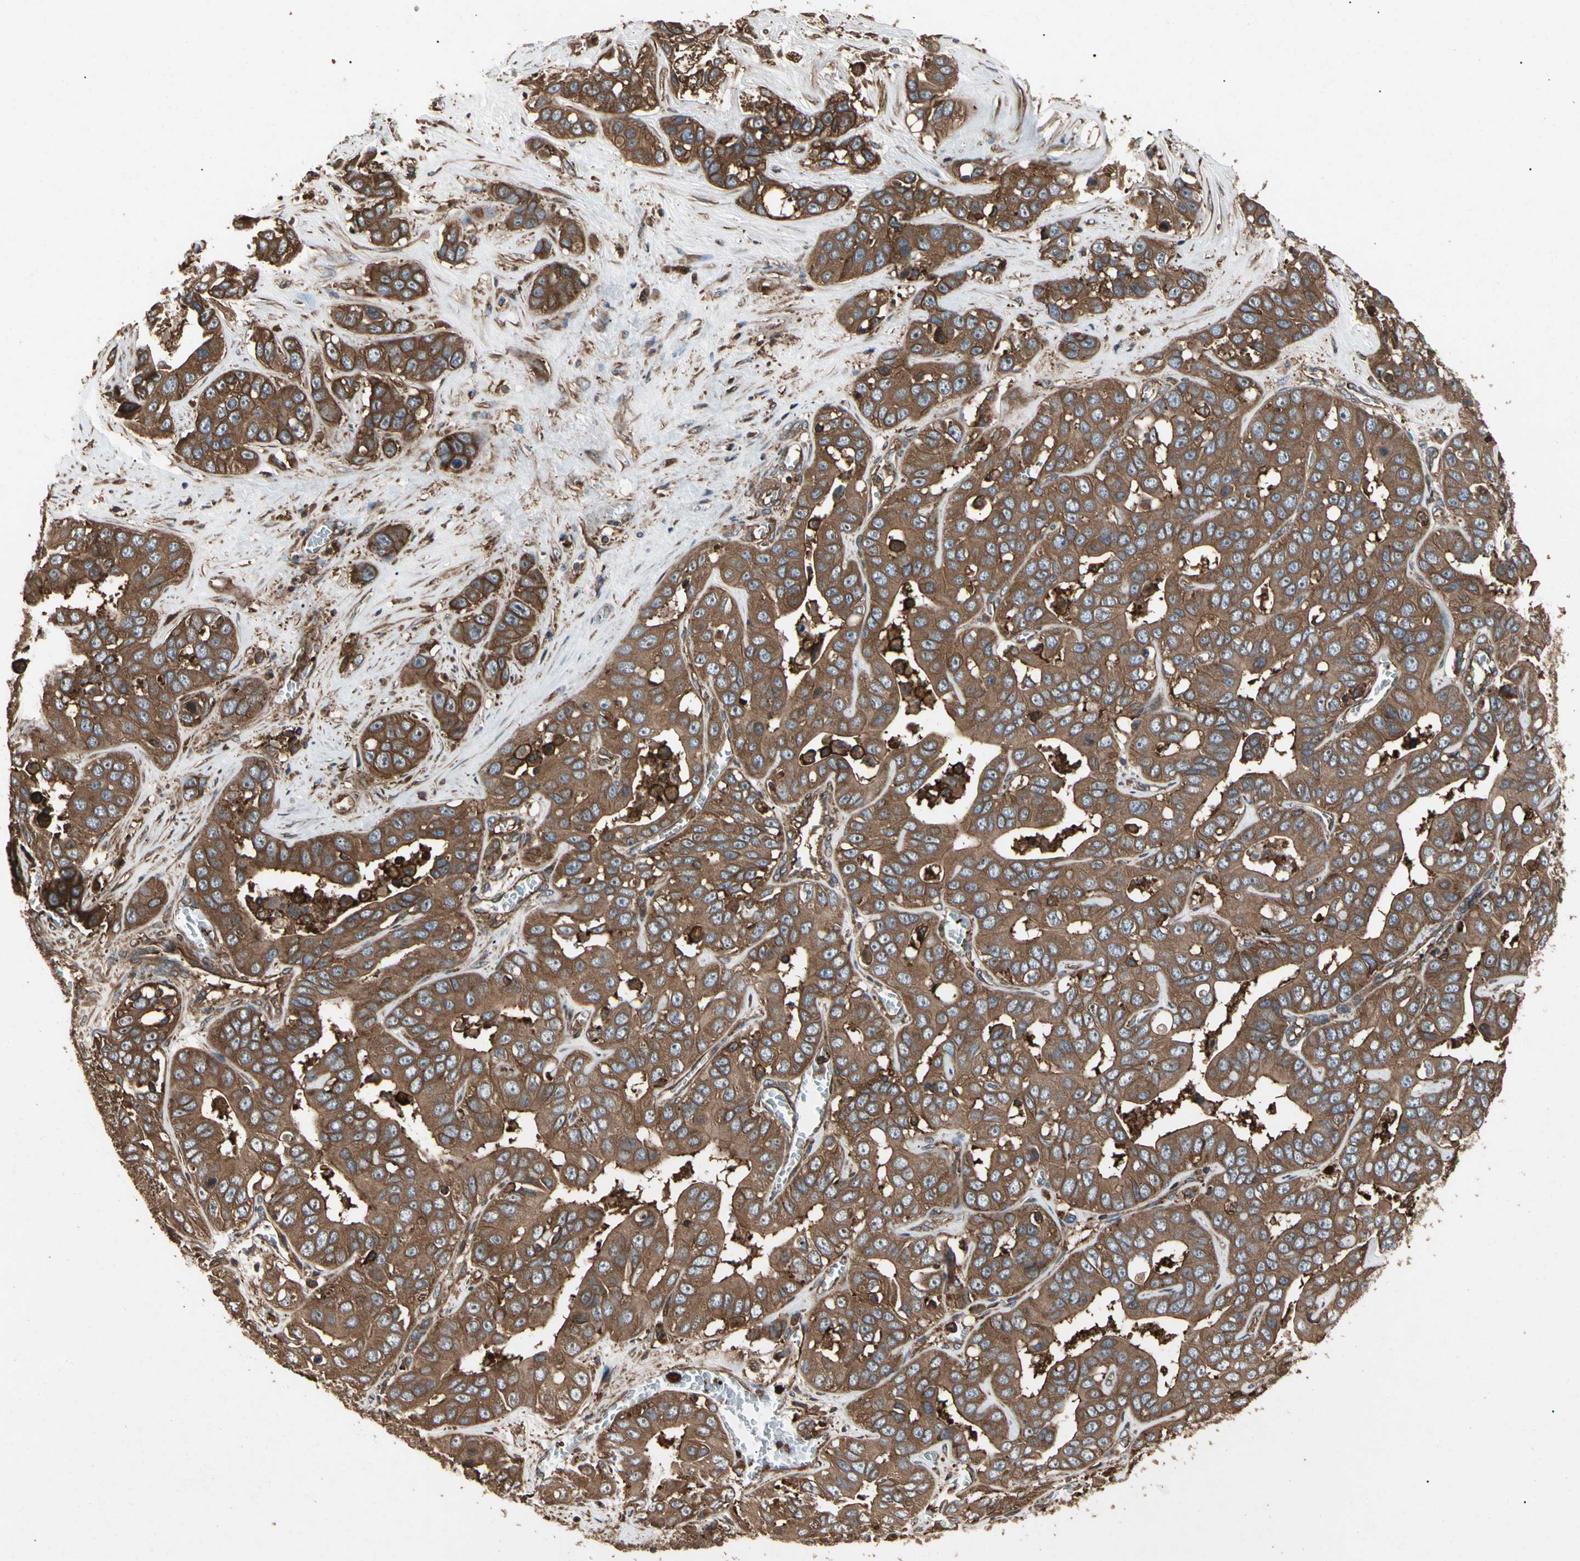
{"staining": {"intensity": "strong", "quantity": ">75%", "location": "cytoplasmic/membranous"}, "tissue": "liver cancer", "cell_type": "Tumor cells", "image_type": "cancer", "snomed": [{"axis": "morphology", "description": "Cholangiocarcinoma"}, {"axis": "topography", "description": "Liver"}], "caption": "High-magnification brightfield microscopy of liver cholangiocarcinoma stained with DAB (3,3'-diaminobenzidine) (brown) and counterstained with hematoxylin (blue). tumor cells exhibit strong cytoplasmic/membranous expression is identified in approximately>75% of cells.", "gene": "AGBL2", "patient": {"sex": "female", "age": 52}}